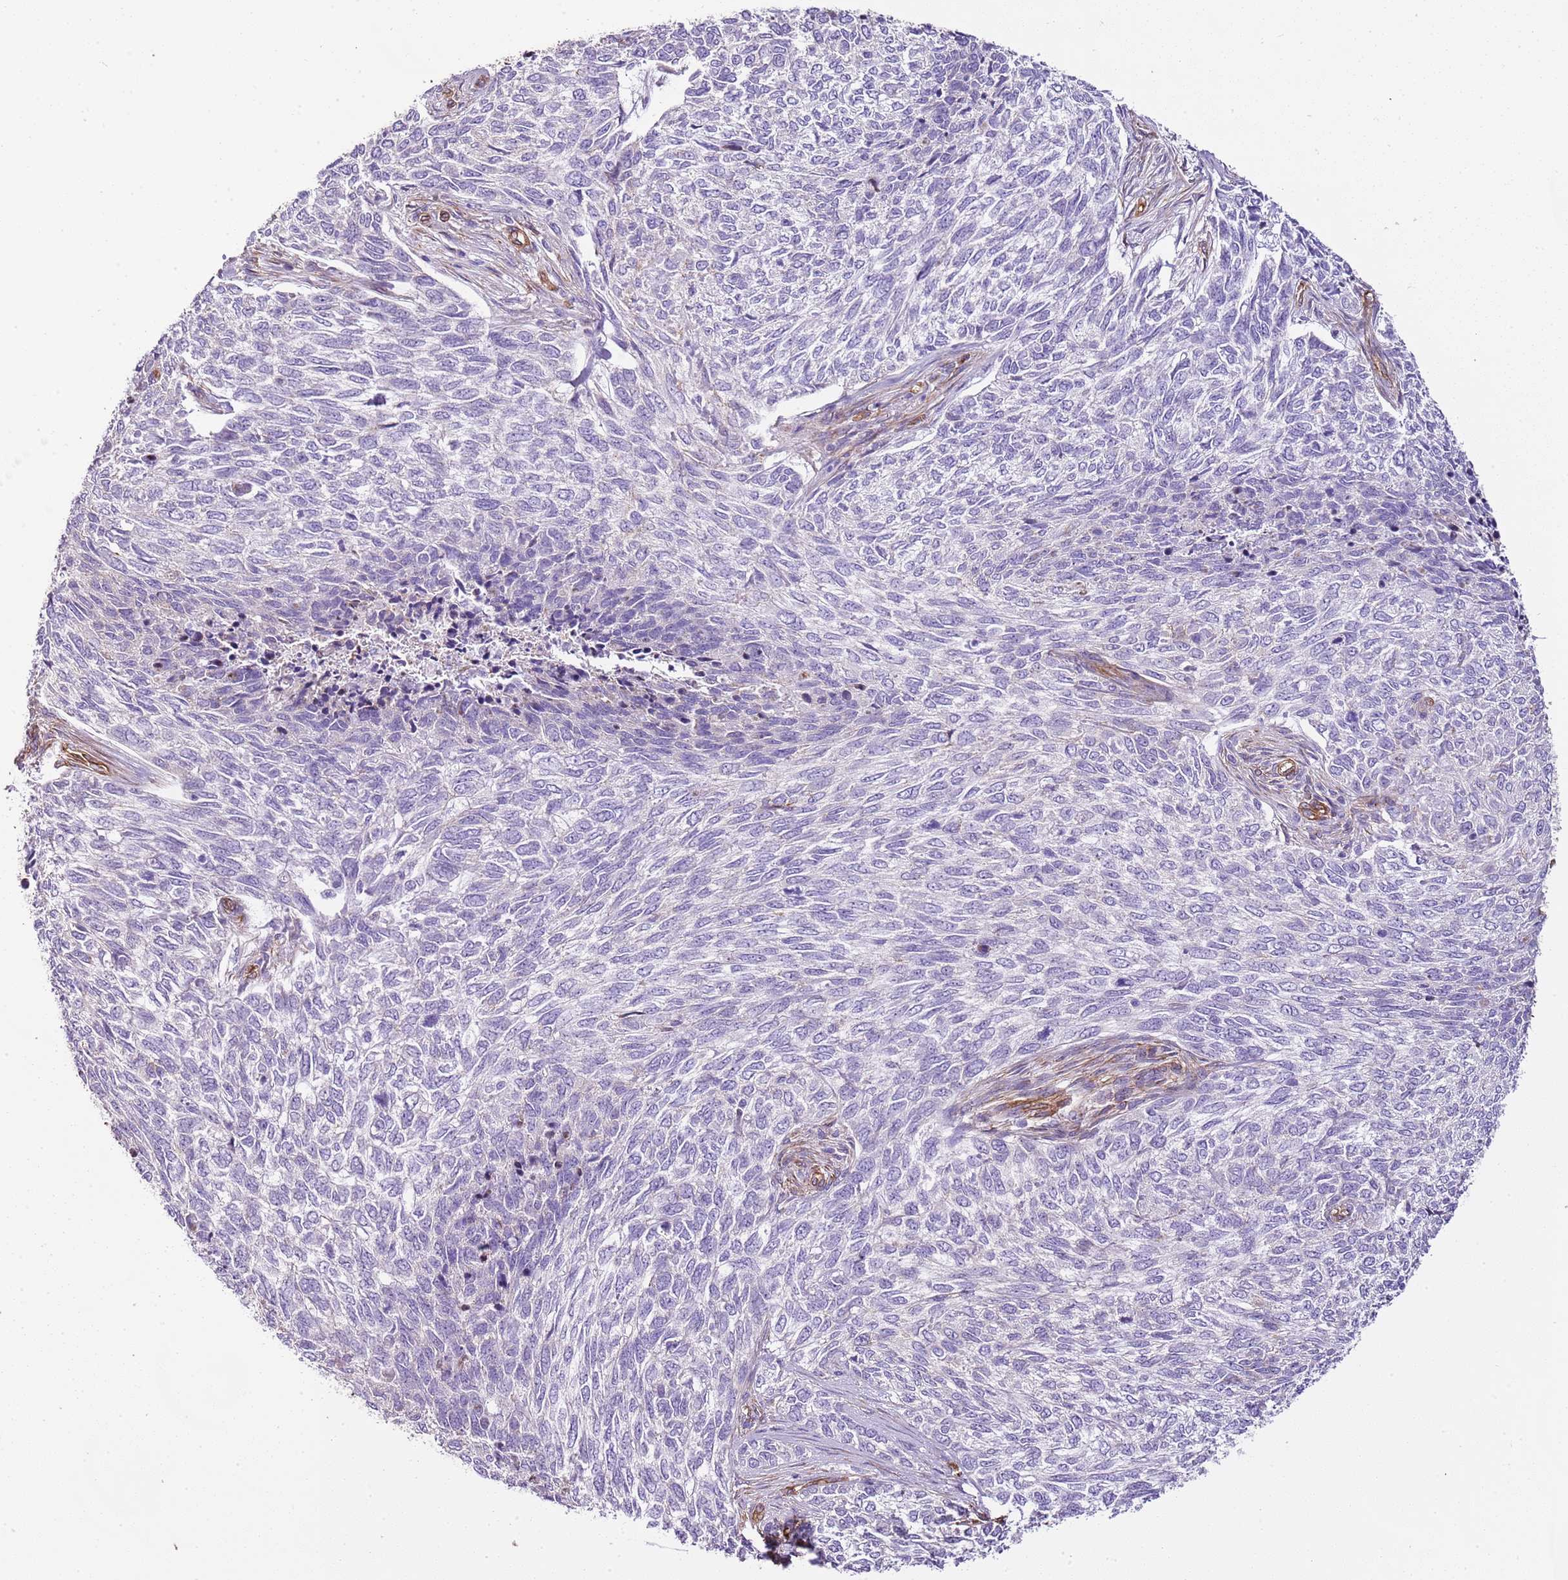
{"staining": {"intensity": "negative", "quantity": "none", "location": "none"}, "tissue": "skin cancer", "cell_type": "Tumor cells", "image_type": "cancer", "snomed": [{"axis": "morphology", "description": "Basal cell carcinoma"}, {"axis": "topography", "description": "Skin"}], "caption": "The photomicrograph demonstrates no staining of tumor cells in skin cancer (basal cell carcinoma).", "gene": "CTDSPL", "patient": {"sex": "female", "age": 65}}